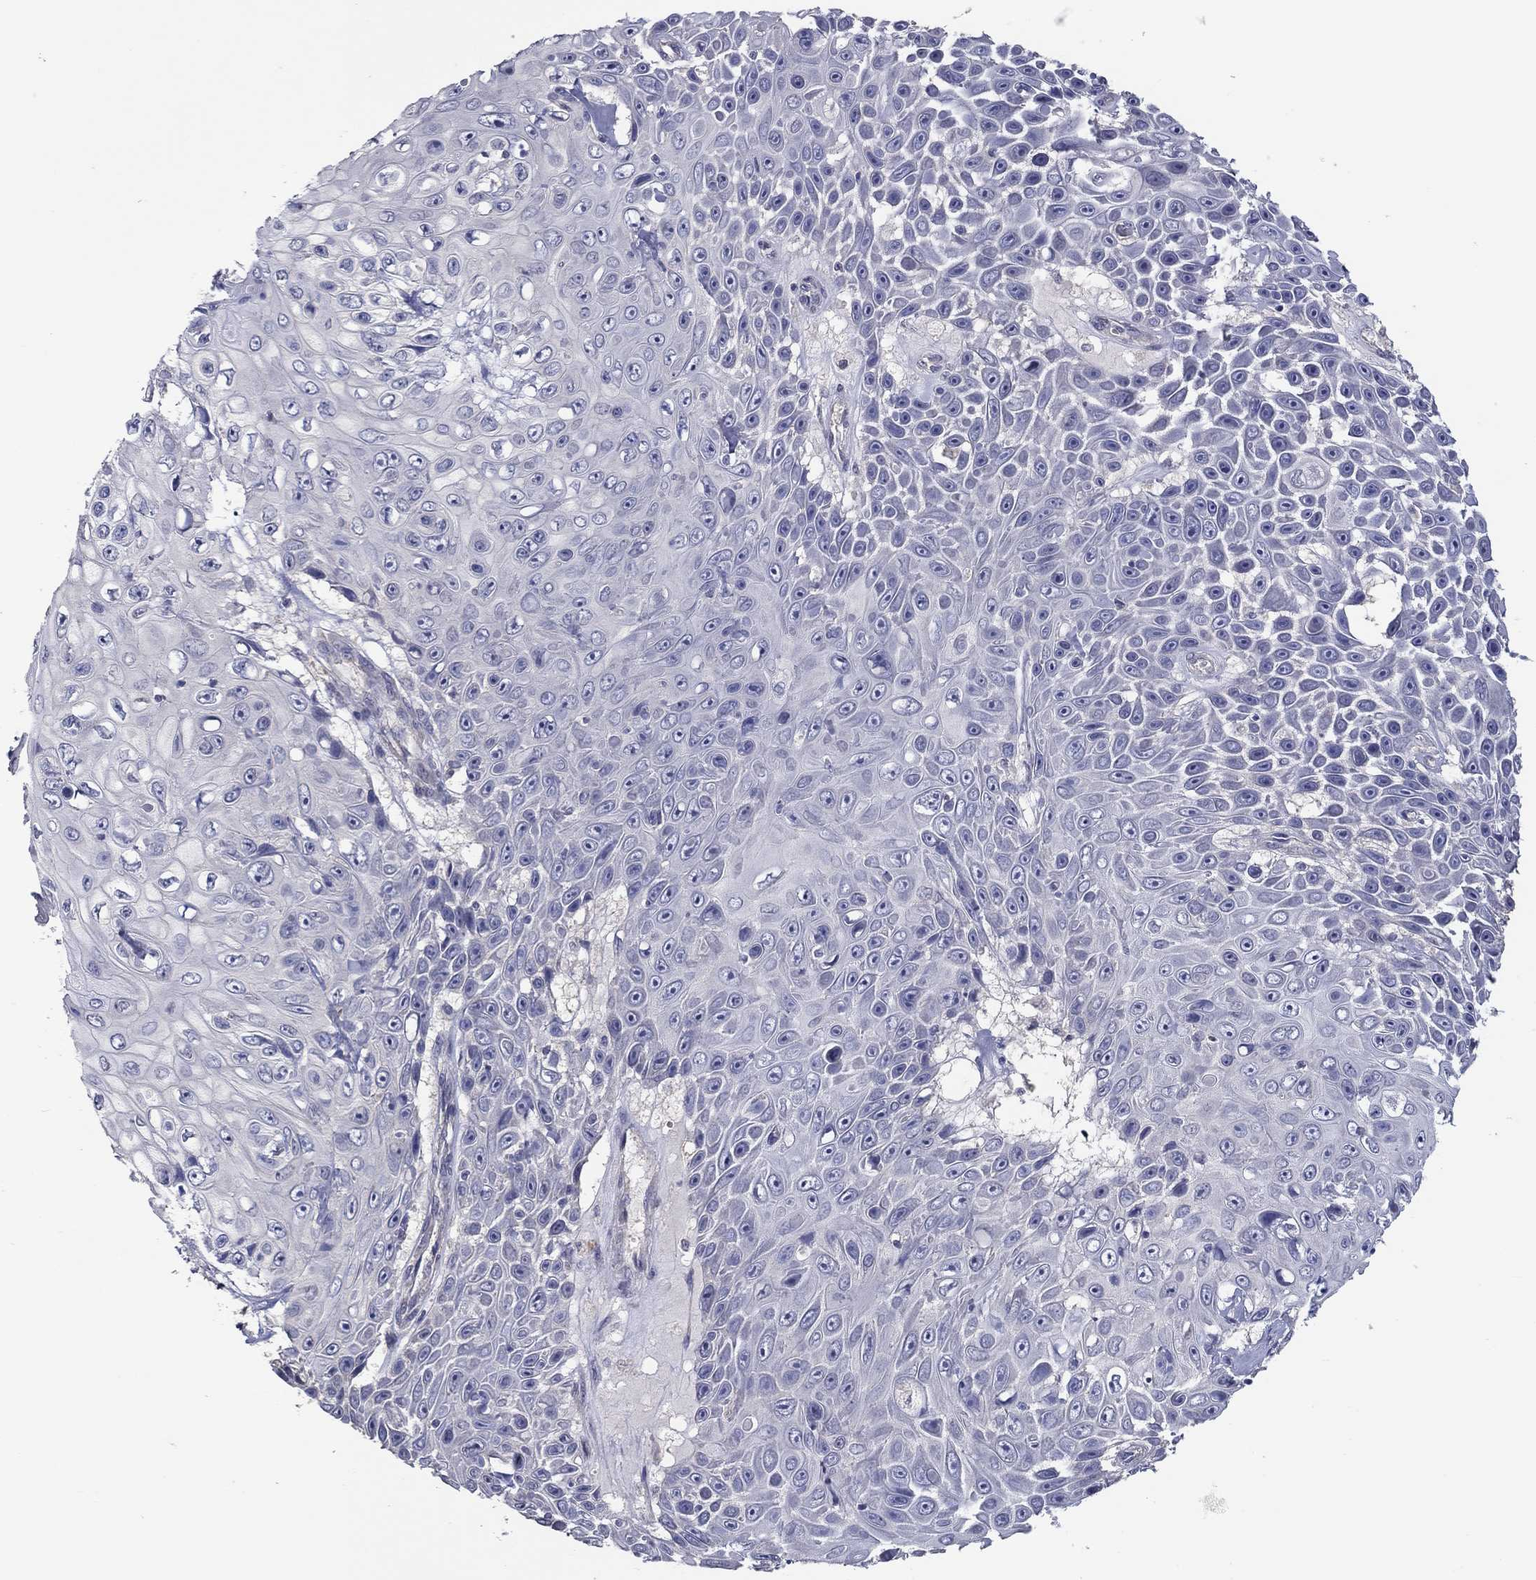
{"staining": {"intensity": "negative", "quantity": "none", "location": "none"}, "tissue": "skin cancer", "cell_type": "Tumor cells", "image_type": "cancer", "snomed": [{"axis": "morphology", "description": "Squamous cell carcinoma, NOS"}, {"axis": "topography", "description": "Skin"}], "caption": "DAB (3,3'-diaminobenzidine) immunohistochemical staining of human squamous cell carcinoma (skin) exhibits no significant expression in tumor cells.", "gene": "DOCK3", "patient": {"sex": "male", "age": 82}}